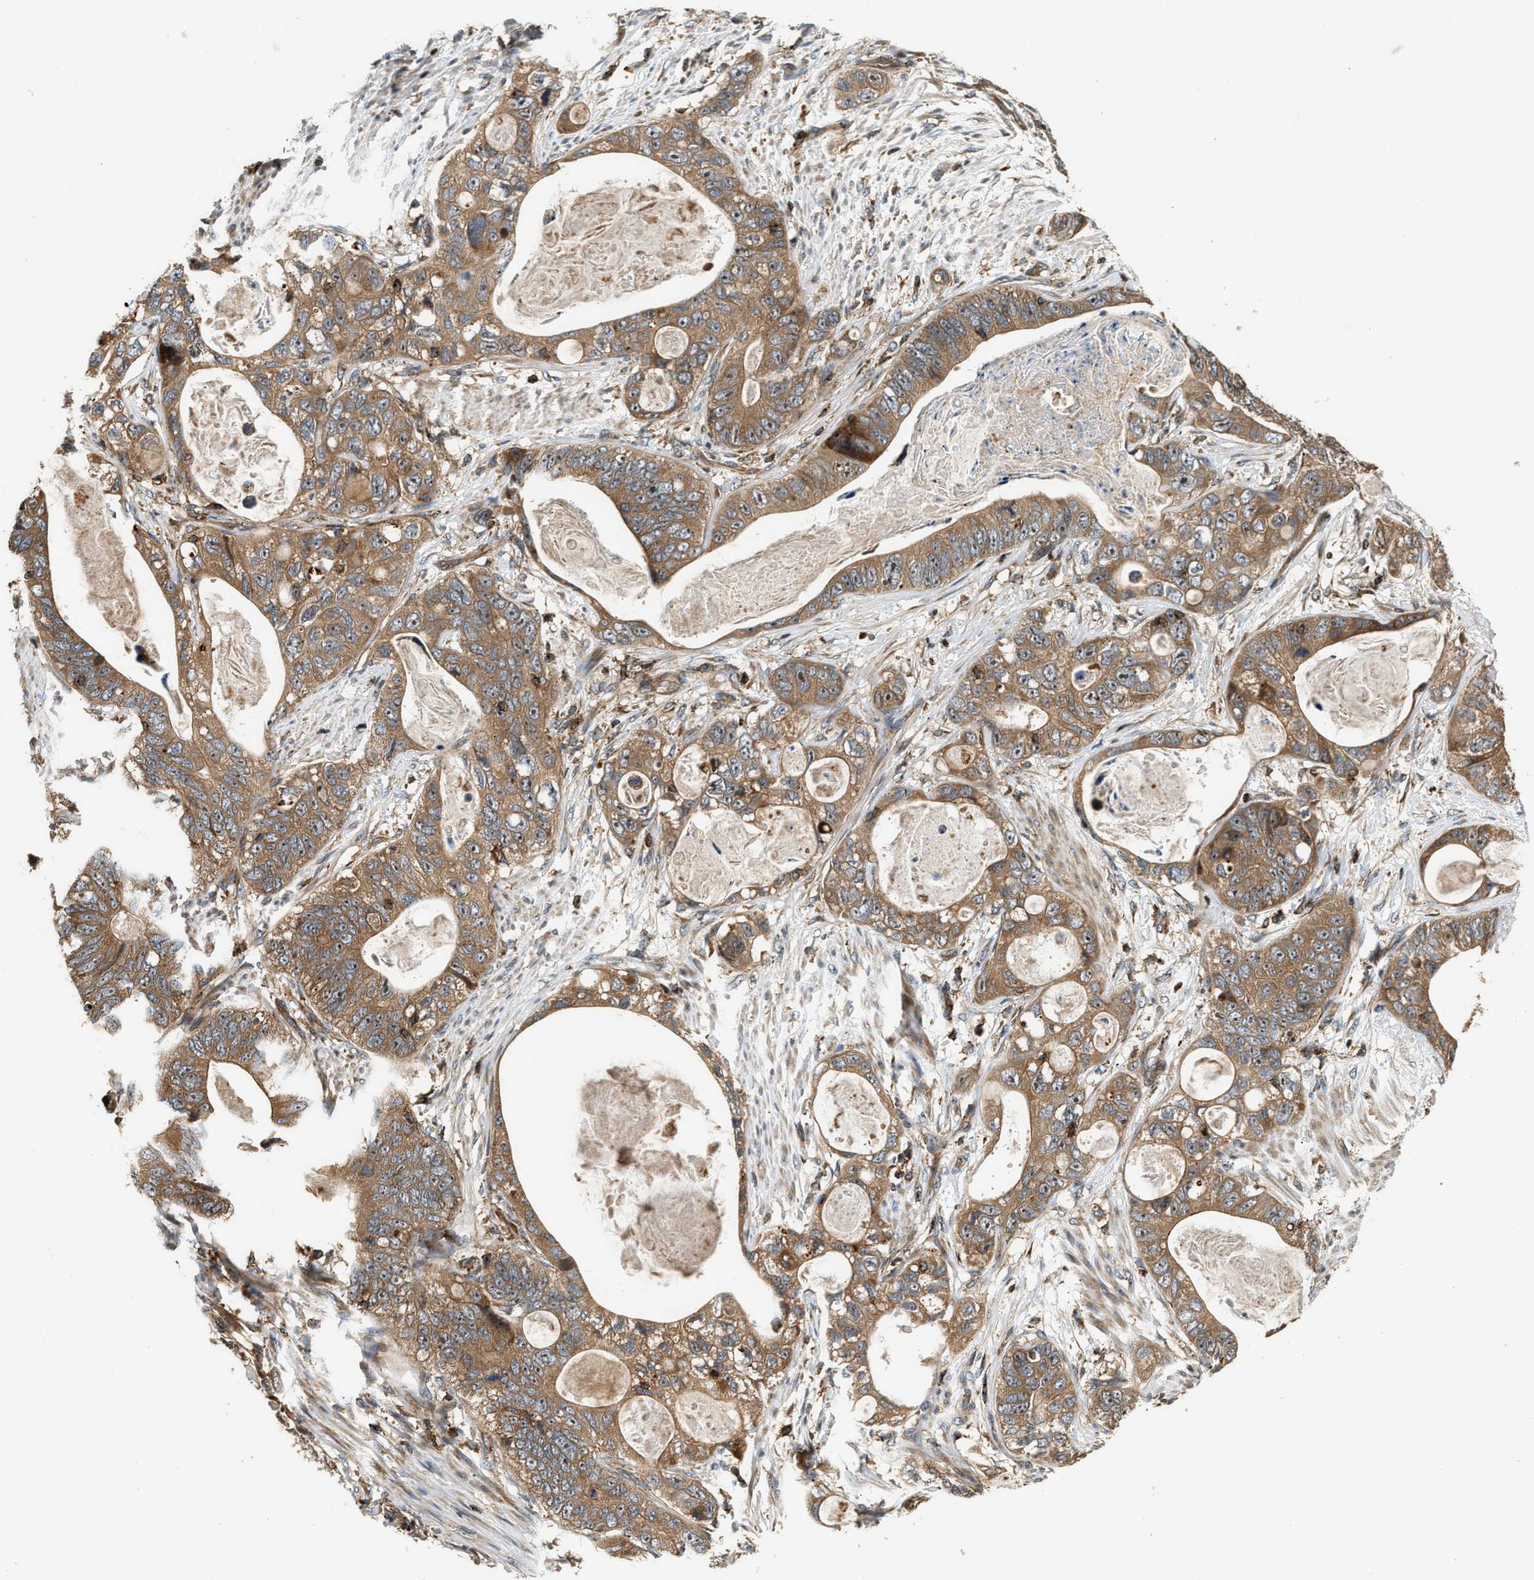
{"staining": {"intensity": "moderate", "quantity": ">75%", "location": "cytoplasmic/membranous"}, "tissue": "stomach cancer", "cell_type": "Tumor cells", "image_type": "cancer", "snomed": [{"axis": "morphology", "description": "Normal tissue, NOS"}, {"axis": "morphology", "description": "Adenocarcinoma, NOS"}, {"axis": "topography", "description": "Stomach"}], "caption": "This is an image of IHC staining of stomach adenocarcinoma, which shows moderate expression in the cytoplasmic/membranous of tumor cells.", "gene": "SNX5", "patient": {"sex": "female", "age": 89}}